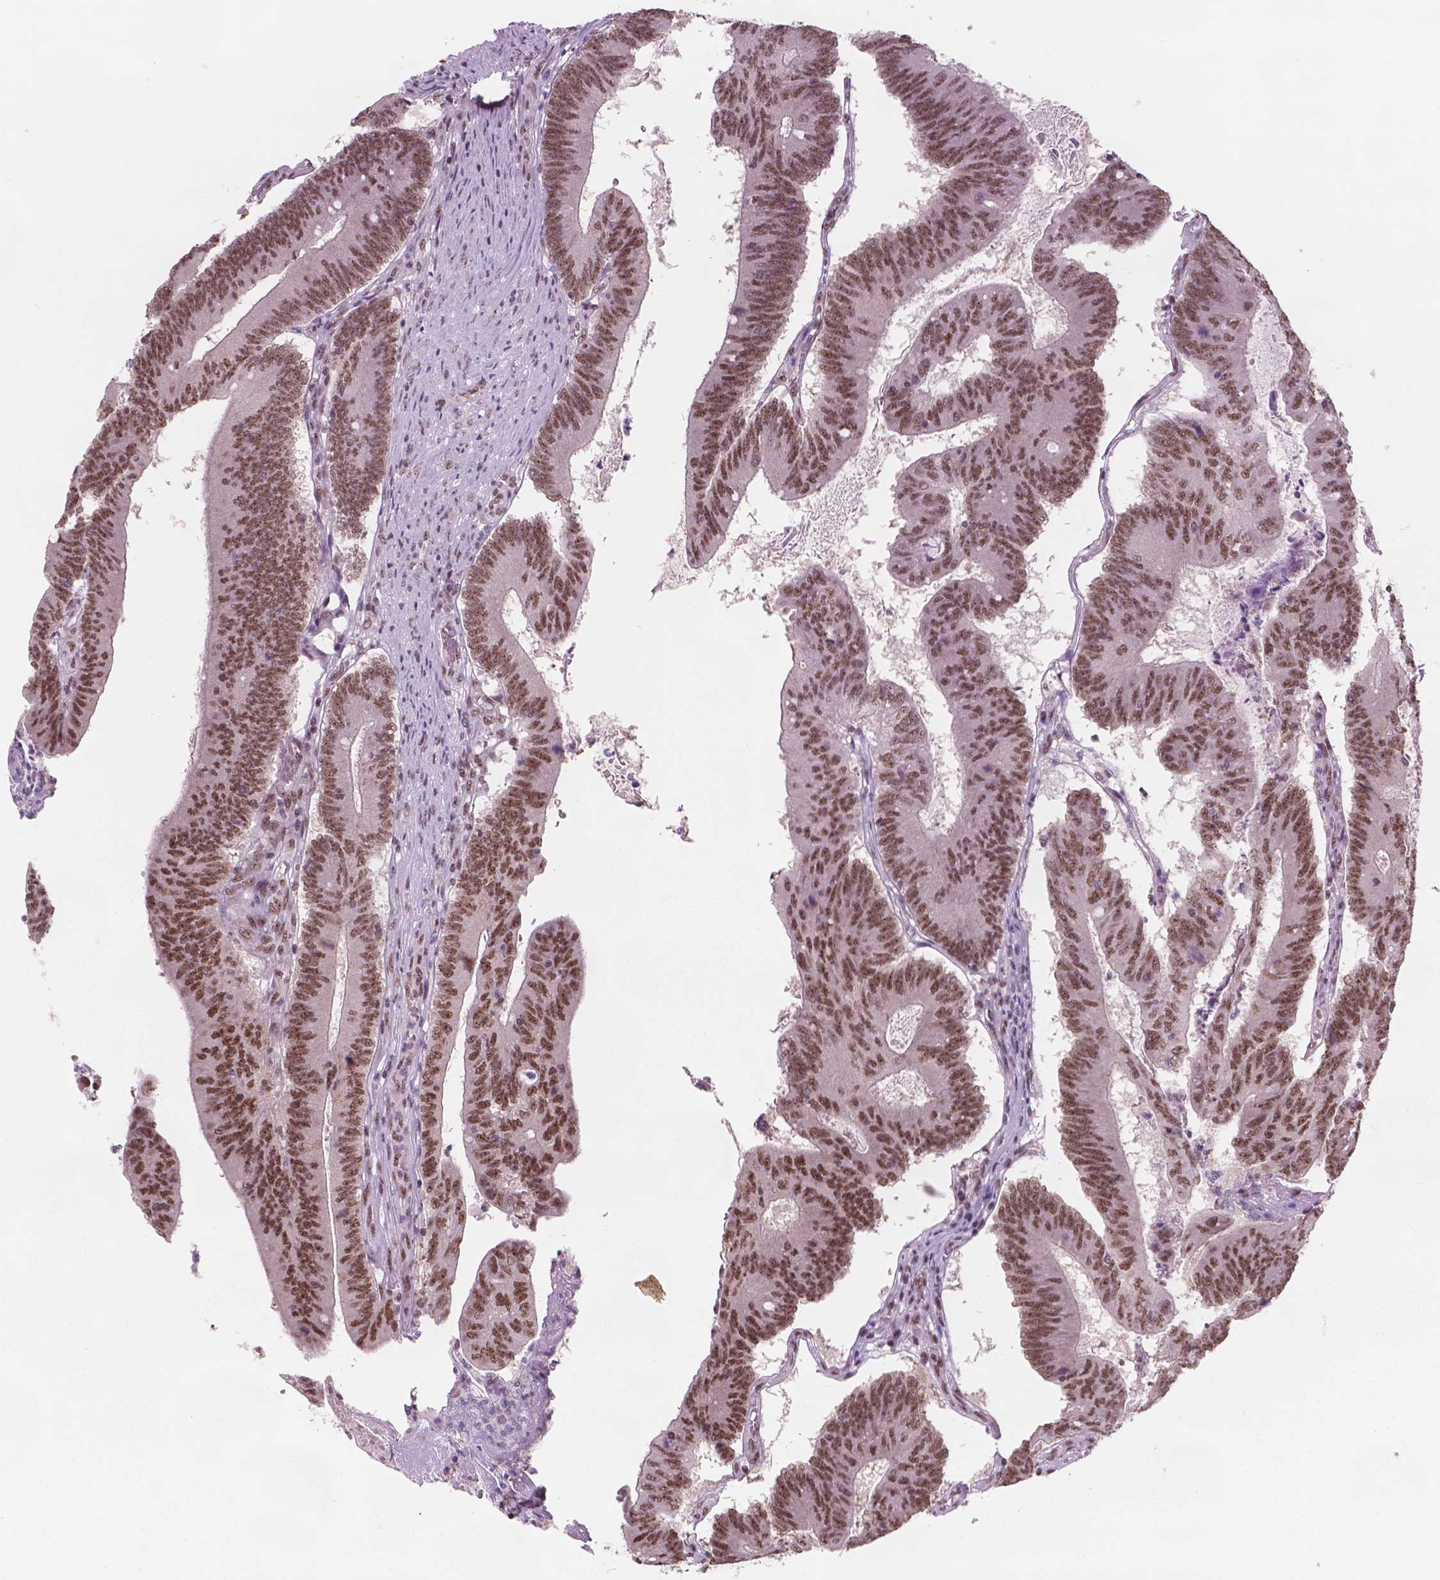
{"staining": {"intensity": "moderate", "quantity": ">75%", "location": "nuclear"}, "tissue": "colorectal cancer", "cell_type": "Tumor cells", "image_type": "cancer", "snomed": [{"axis": "morphology", "description": "Adenocarcinoma, NOS"}, {"axis": "topography", "description": "Colon"}], "caption": "Protein expression analysis of human colorectal adenocarcinoma reveals moderate nuclear positivity in approximately >75% of tumor cells.", "gene": "POLR2E", "patient": {"sex": "female", "age": 70}}